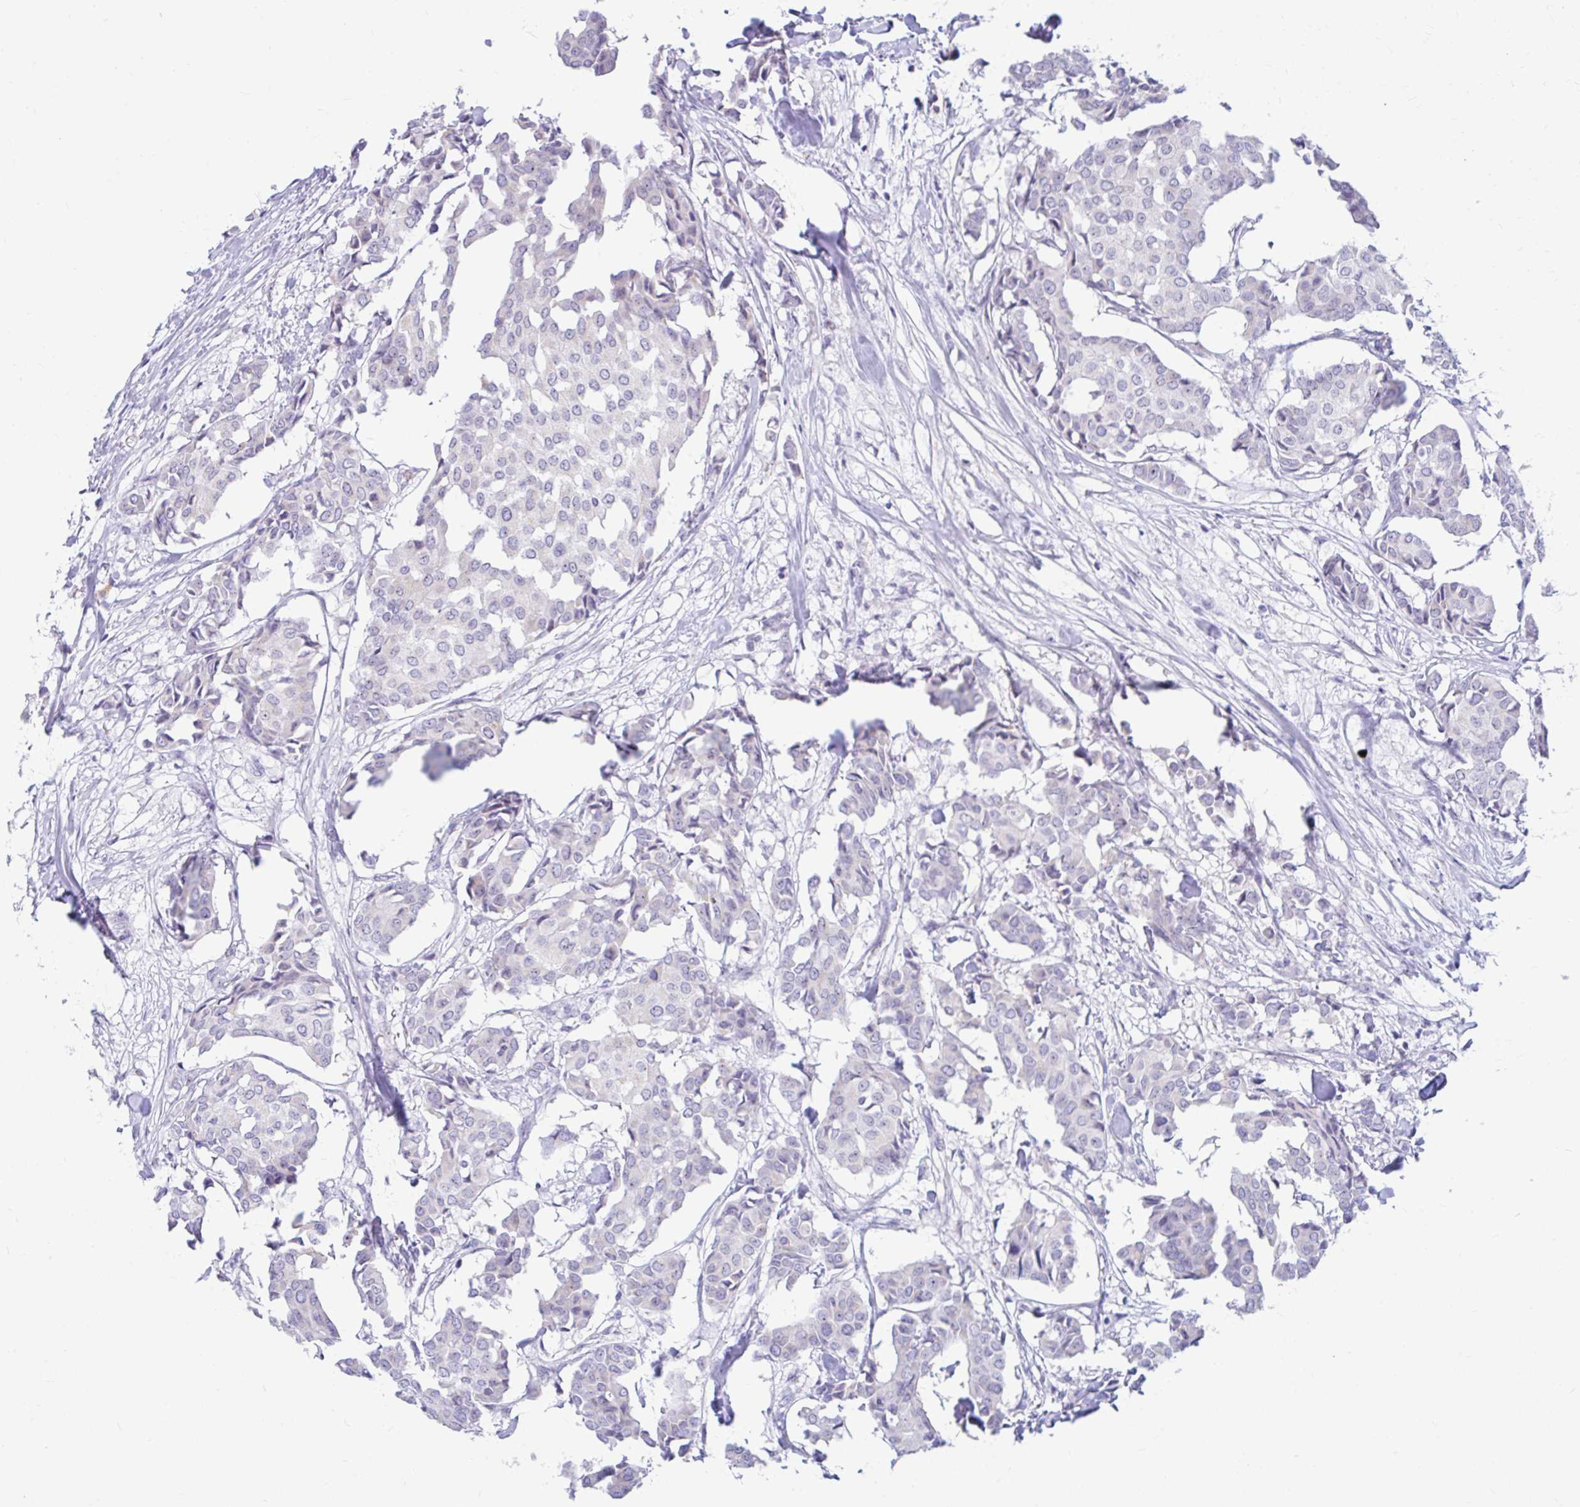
{"staining": {"intensity": "negative", "quantity": "none", "location": "none"}, "tissue": "breast cancer", "cell_type": "Tumor cells", "image_type": "cancer", "snomed": [{"axis": "morphology", "description": "Duct carcinoma"}, {"axis": "topography", "description": "Breast"}], "caption": "Immunohistochemistry (IHC) of breast cancer (infiltrating ductal carcinoma) exhibits no staining in tumor cells.", "gene": "FTSJ3", "patient": {"sex": "female", "age": 75}}